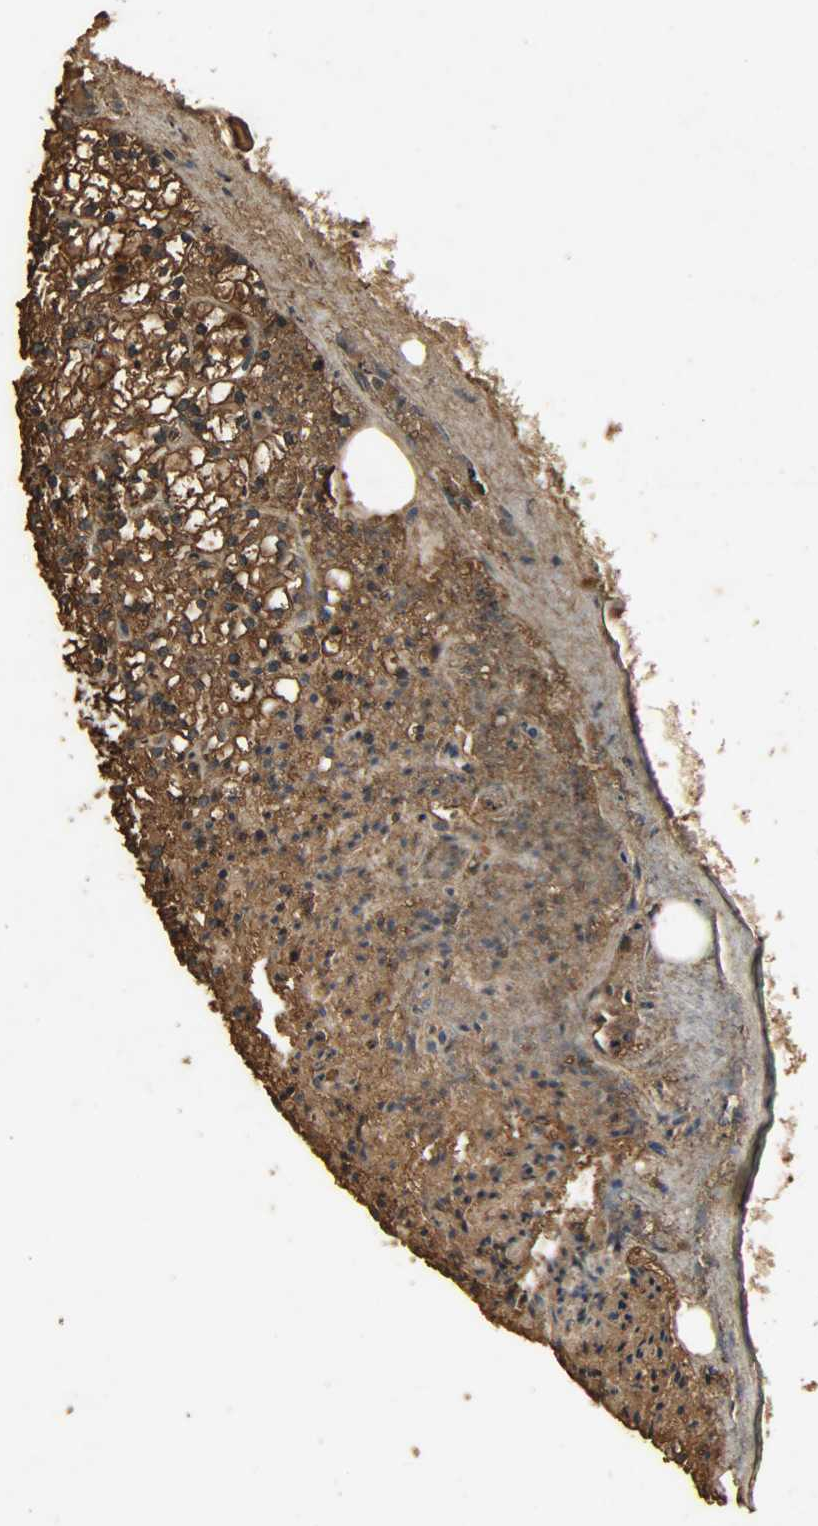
{"staining": {"intensity": "strong", "quantity": ">75%", "location": "cytoplasmic/membranous,nuclear"}, "tissue": "parathyroid gland", "cell_type": "Glandular cells", "image_type": "normal", "snomed": [{"axis": "morphology", "description": "Normal tissue, NOS"}, {"axis": "topography", "description": "Parathyroid gland"}], "caption": "Parathyroid gland was stained to show a protein in brown. There is high levels of strong cytoplasmic/membranous,nuclear expression in about >75% of glandular cells.", "gene": "PPP3R1", "patient": {"sex": "female", "age": 63}}